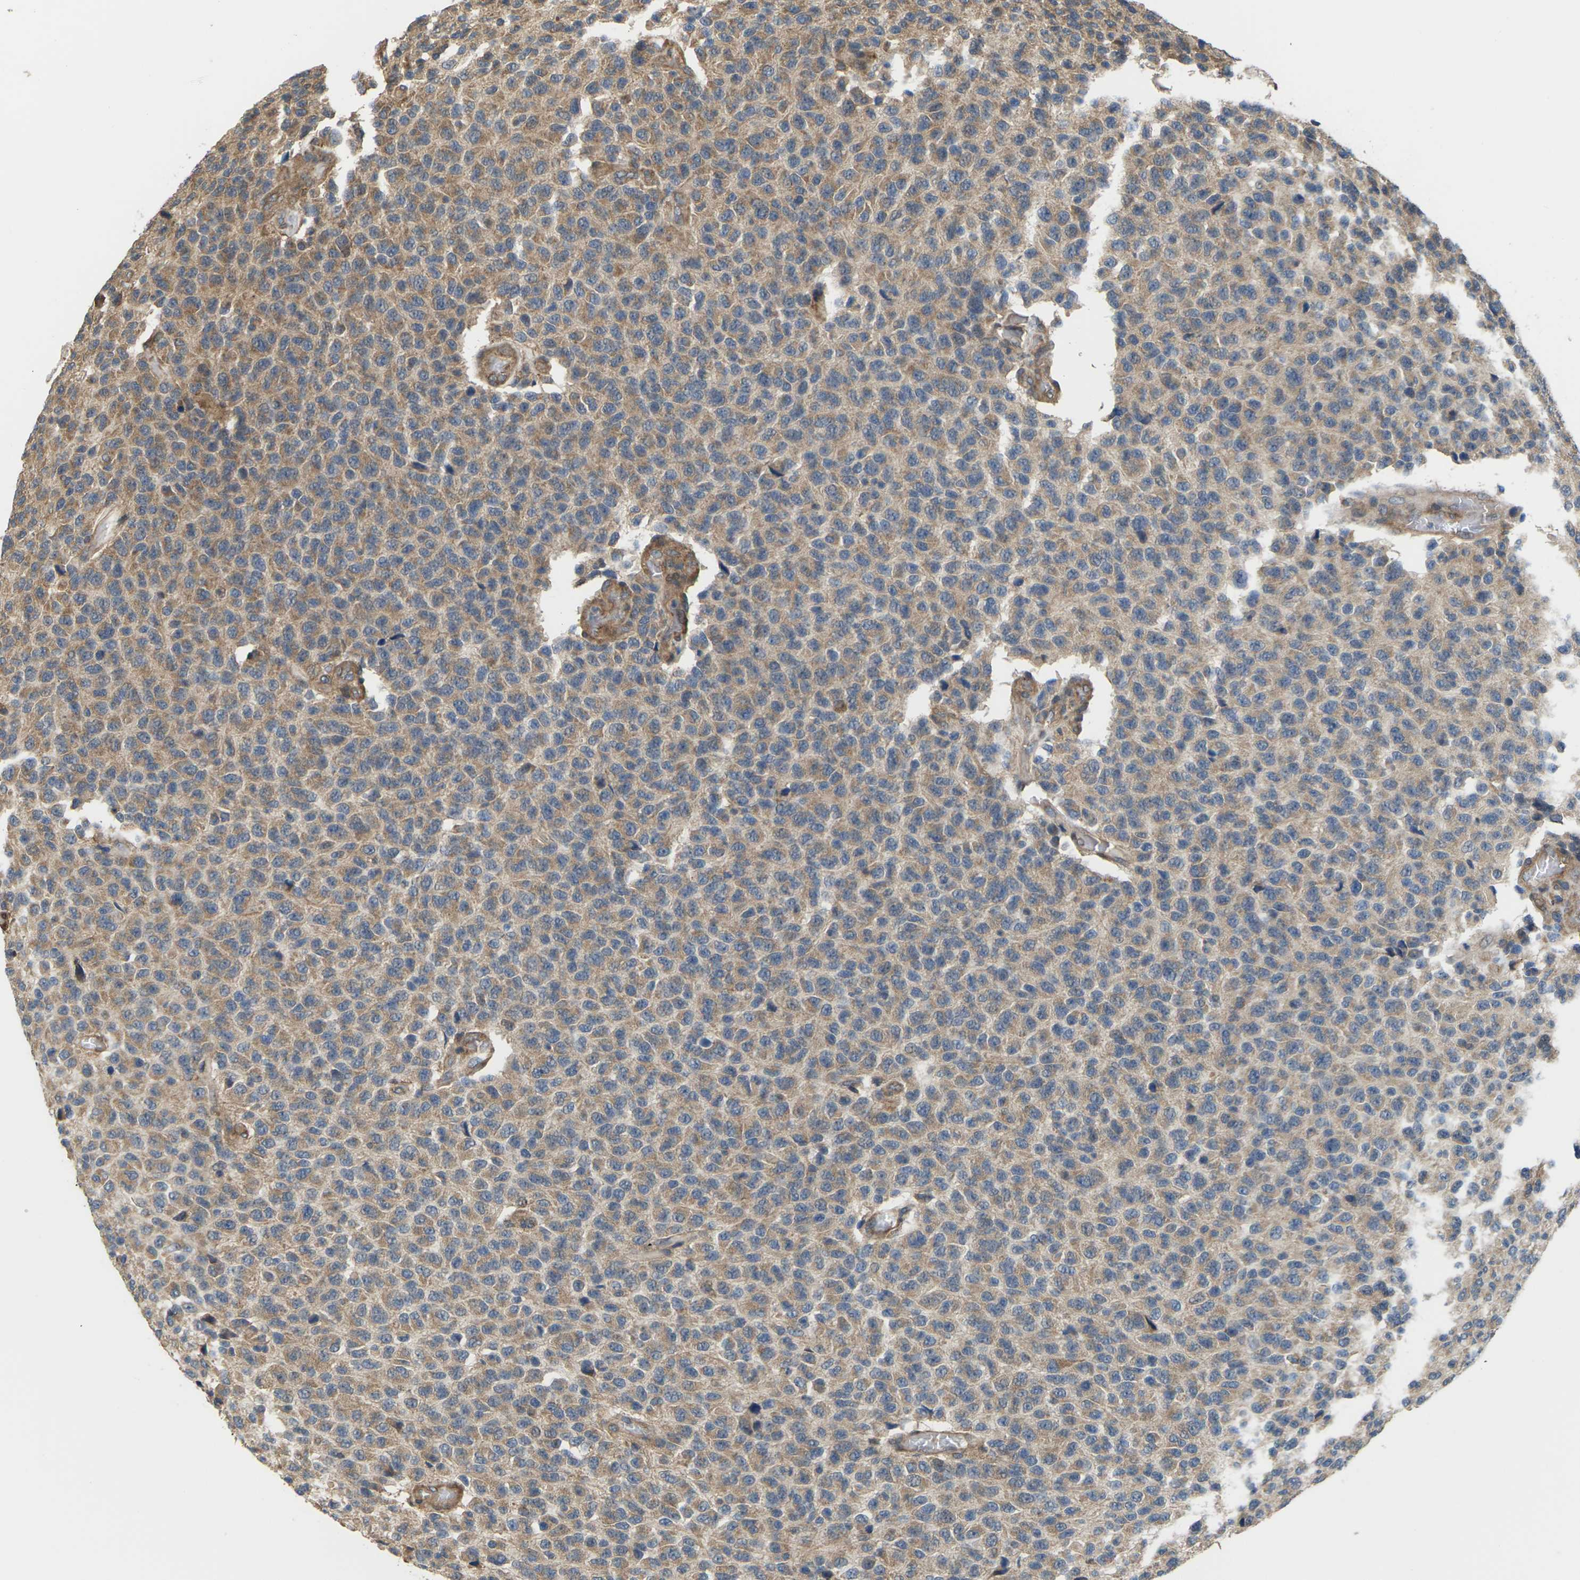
{"staining": {"intensity": "weak", "quantity": ">75%", "location": "cytoplasmic/membranous"}, "tissue": "glioma", "cell_type": "Tumor cells", "image_type": "cancer", "snomed": [{"axis": "morphology", "description": "Glioma, malignant, High grade"}, {"axis": "topography", "description": "pancreas cauda"}], "caption": "A brown stain labels weak cytoplasmic/membranous staining of a protein in human glioma tumor cells.", "gene": "NRAS", "patient": {"sex": "male", "age": 60}}